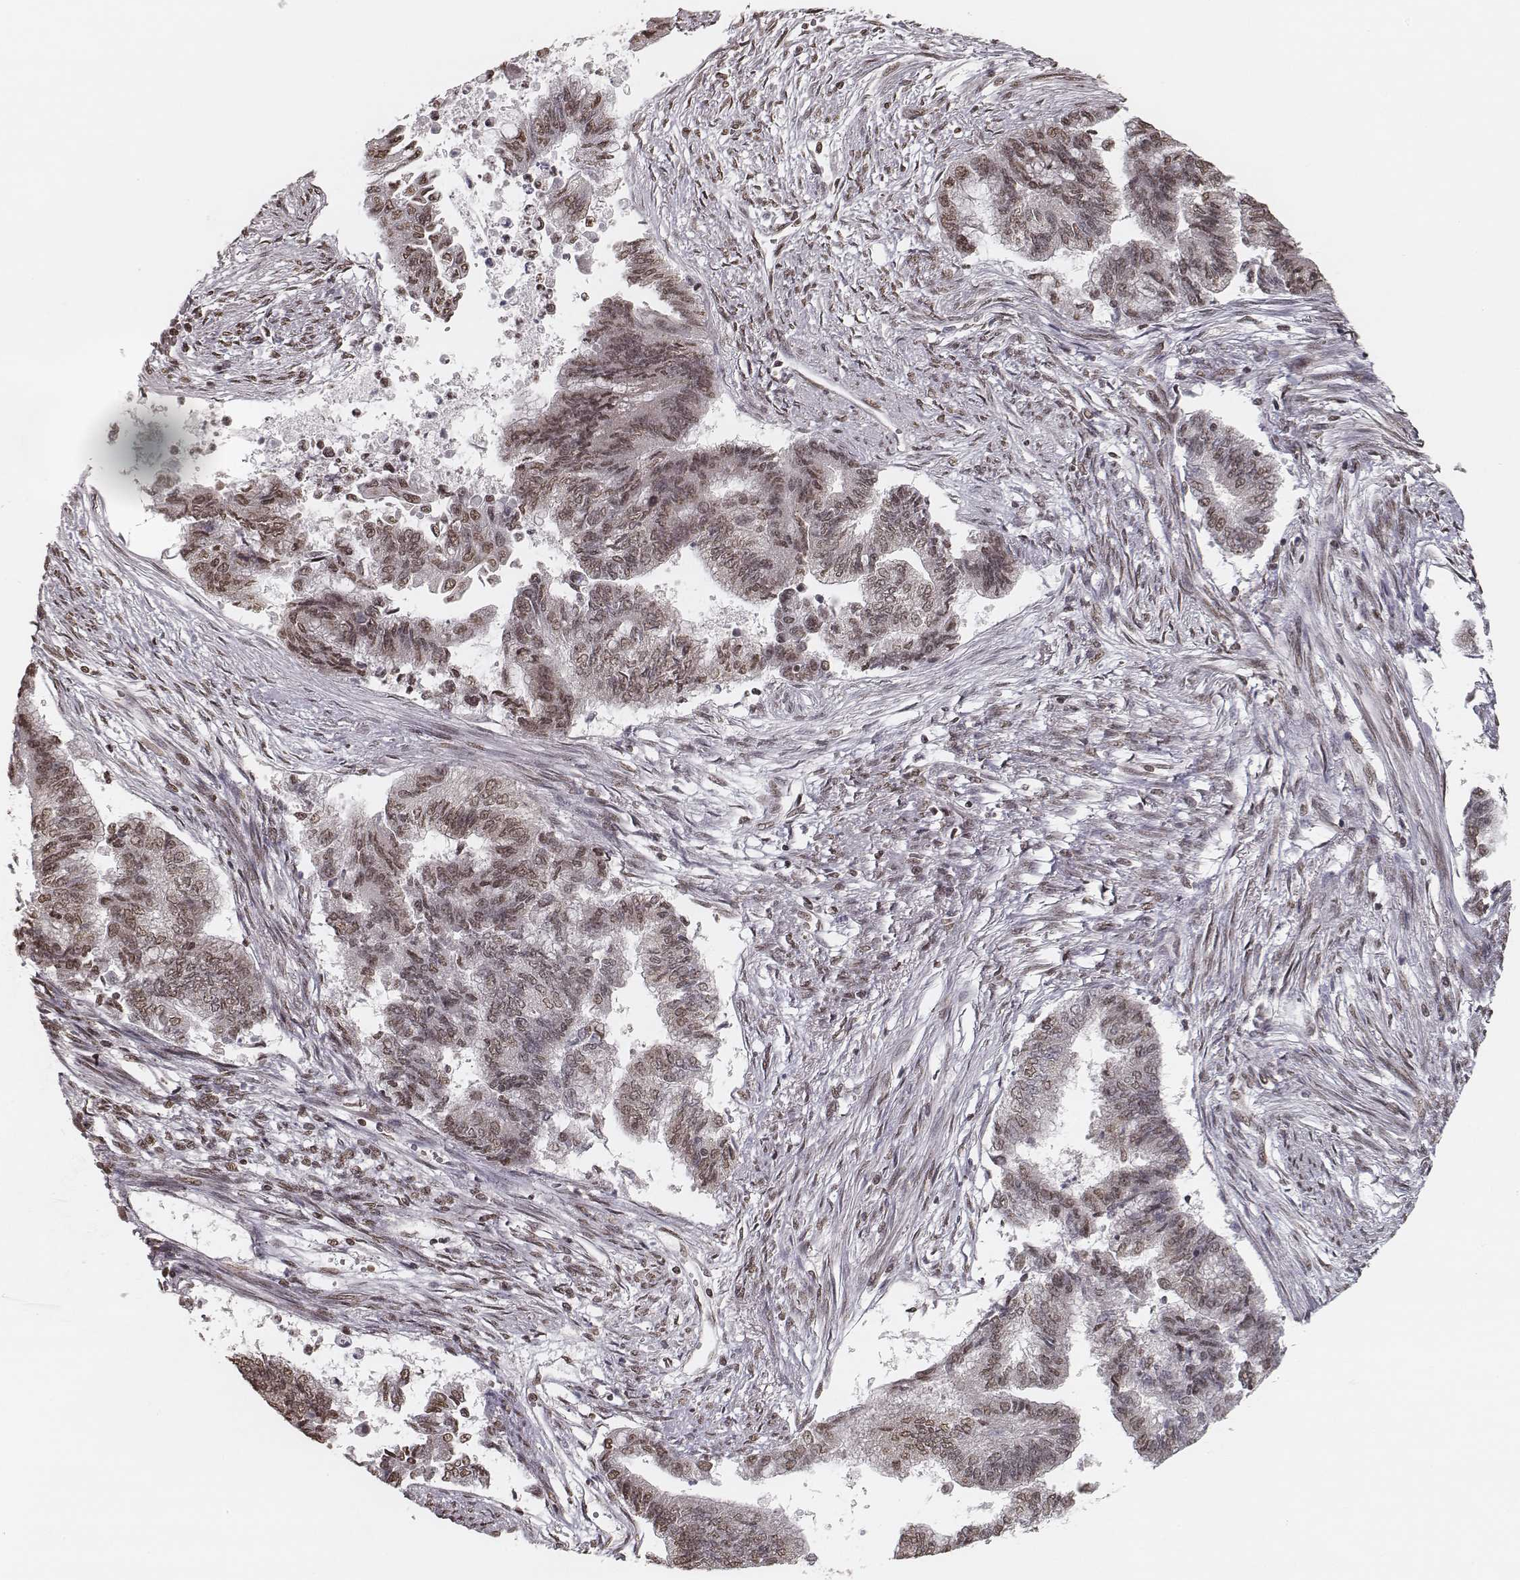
{"staining": {"intensity": "moderate", "quantity": ">75%", "location": "nuclear"}, "tissue": "endometrial cancer", "cell_type": "Tumor cells", "image_type": "cancer", "snomed": [{"axis": "morphology", "description": "Adenocarcinoma, NOS"}, {"axis": "topography", "description": "Endometrium"}], "caption": "Immunohistochemistry (DAB) staining of human adenocarcinoma (endometrial) demonstrates moderate nuclear protein positivity in about >75% of tumor cells.", "gene": "HMGA2", "patient": {"sex": "female", "age": 65}}